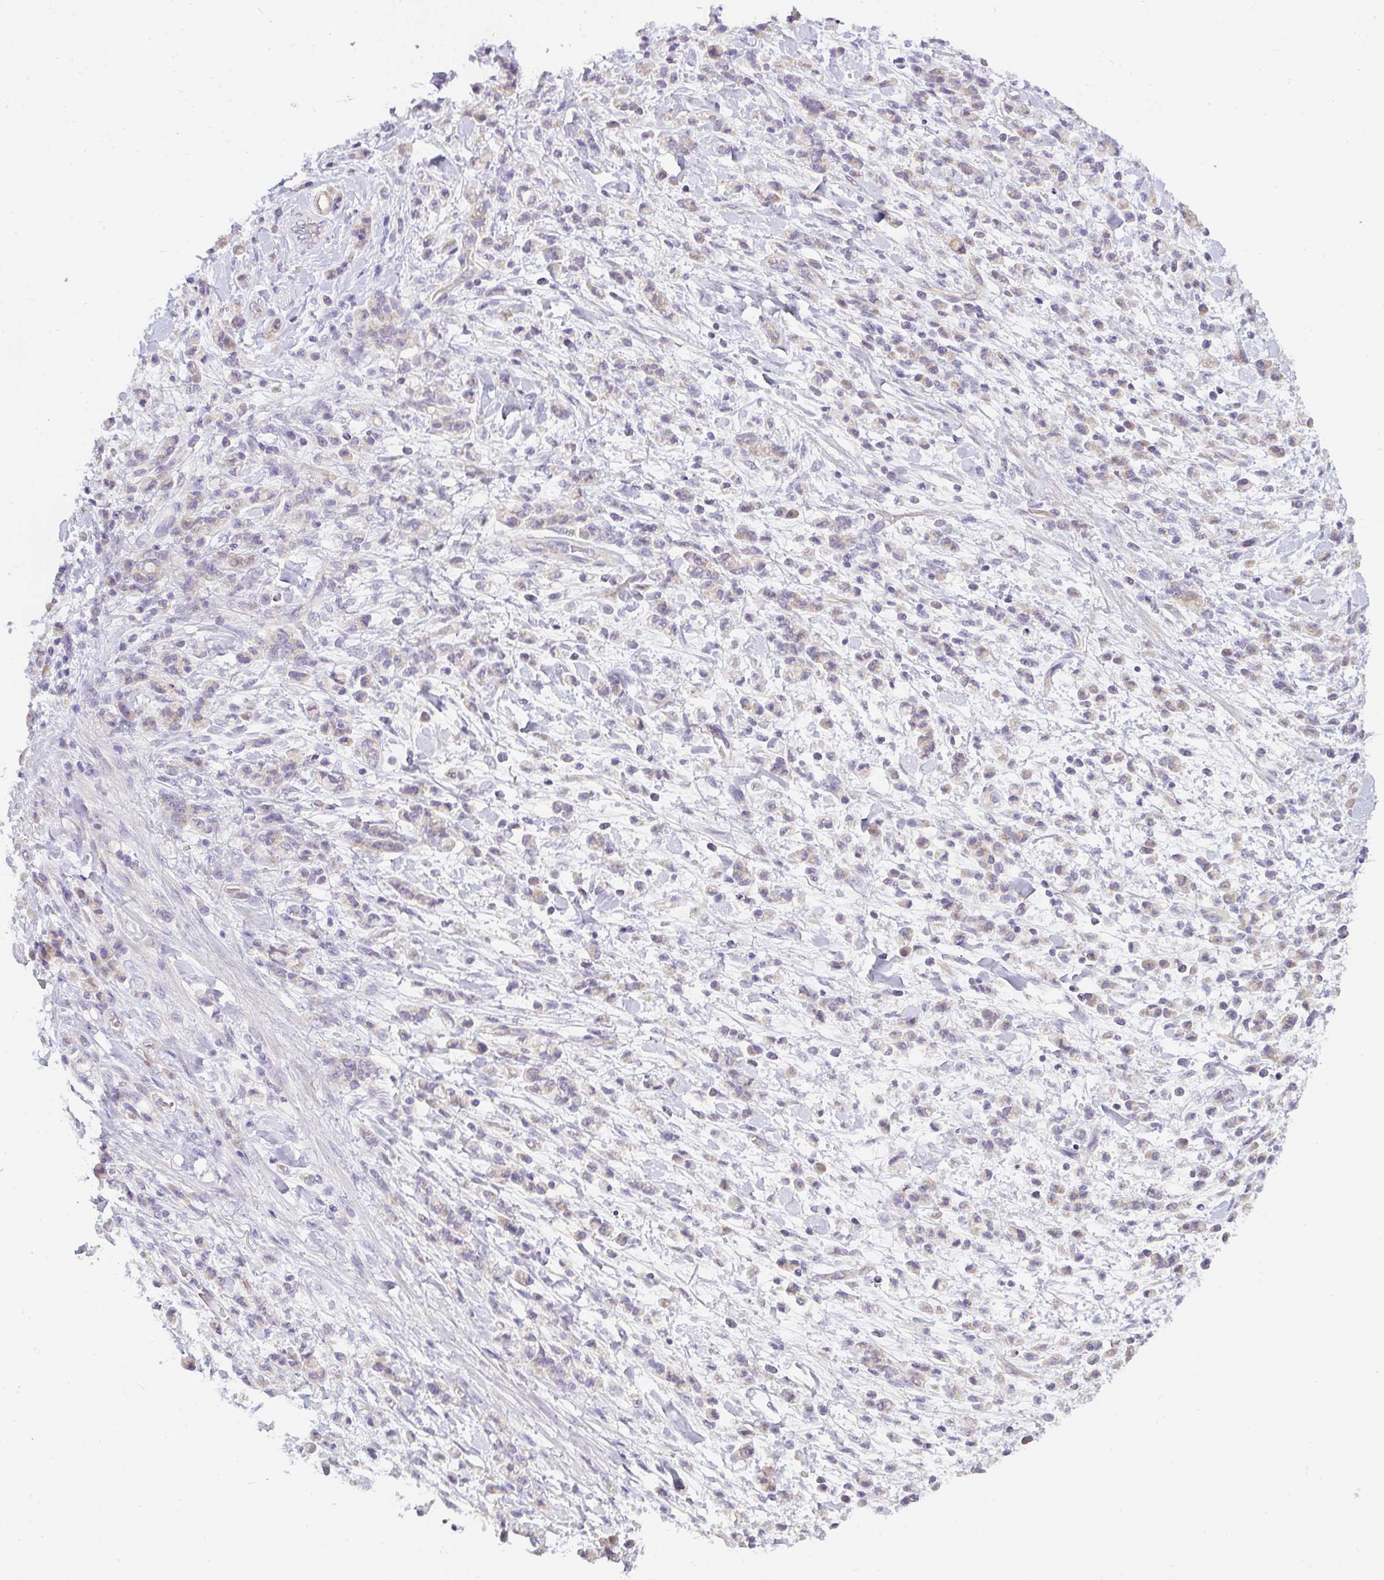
{"staining": {"intensity": "weak", "quantity": ">75%", "location": "cytoplasmic/membranous"}, "tissue": "stomach cancer", "cell_type": "Tumor cells", "image_type": "cancer", "snomed": [{"axis": "morphology", "description": "Adenocarcinoma, NOS"}, {"axis": "topography", "description": "Stomach"}], "caption": "The image displays immunohistochemical staining of stomach cancer (adenocarcinoma). There is weak cytoplasmic/membranous positivity is appreciated in about >75% of tumor cells. The staining was performed using DAB (3,3'-diaminobenzidine) to visualize the protein expression in brown, while the nuclei were stained in blue with hematoxylin (Magnification: 20x).", "gene": "FILIP1", "patient": {"sex": "male", "age": 76}}